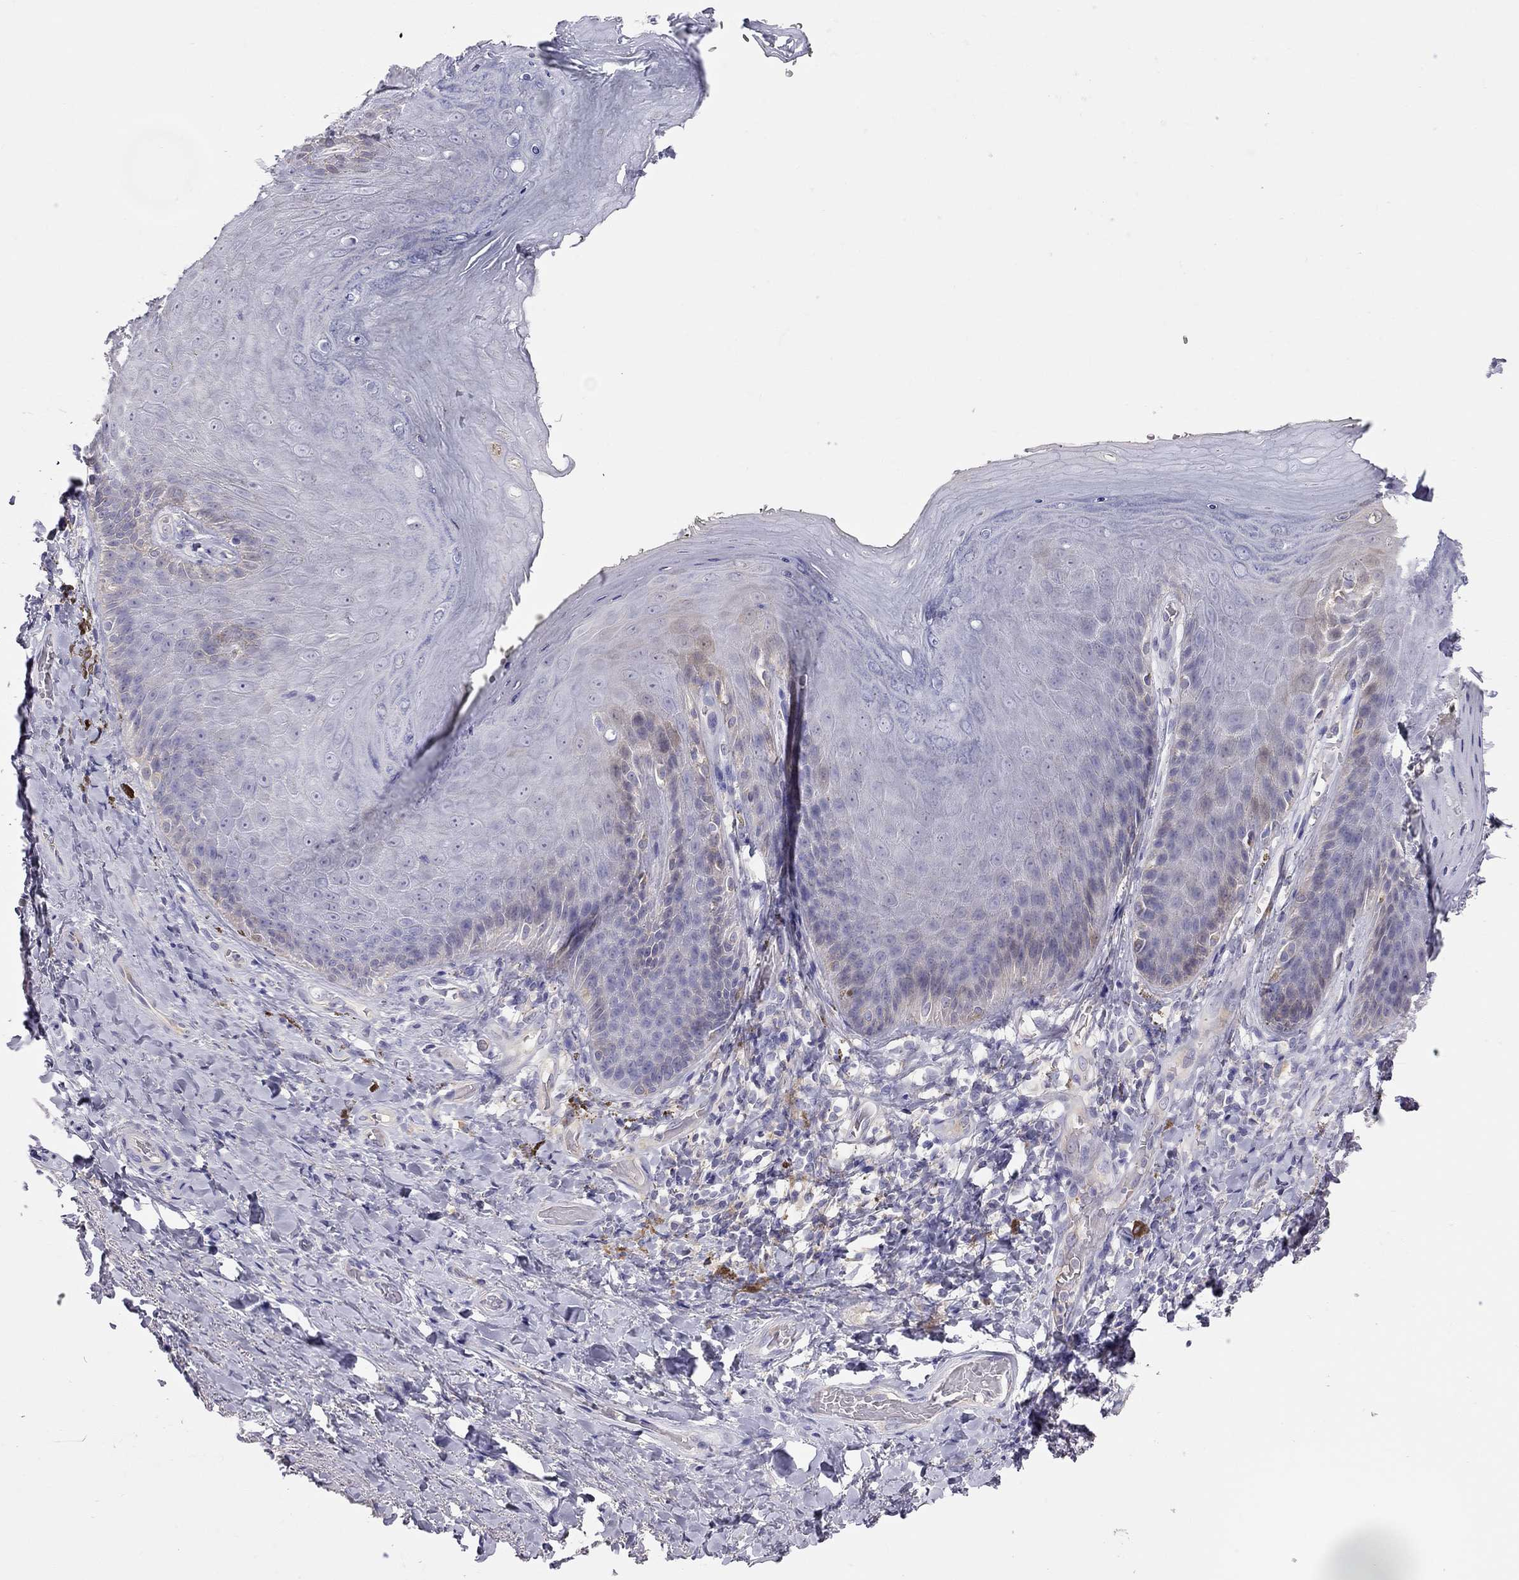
{"staining": {"intensity": "negative", "quantity": "none", "location": "none"}, "tissue": "adipose tissue", "cell_type": "Adipocytes", "image_type": "normal", "snomed": [{"axis": "morphology", "description": "Normal tissue, NOS"}, {"axis": "topography", "description": "Anal"}, {"axis": "topography", "description": "Peripheral nerve tissue"}], "caption": "Micrograph shows no protein expression in adipocytes of unremarkable adipose tissue. (Immunohistochemistry (ihc), brightfield microscopy, high magnification).", "gene": "ALOX15B", "patient": {"sex": "male", "age": 53}}